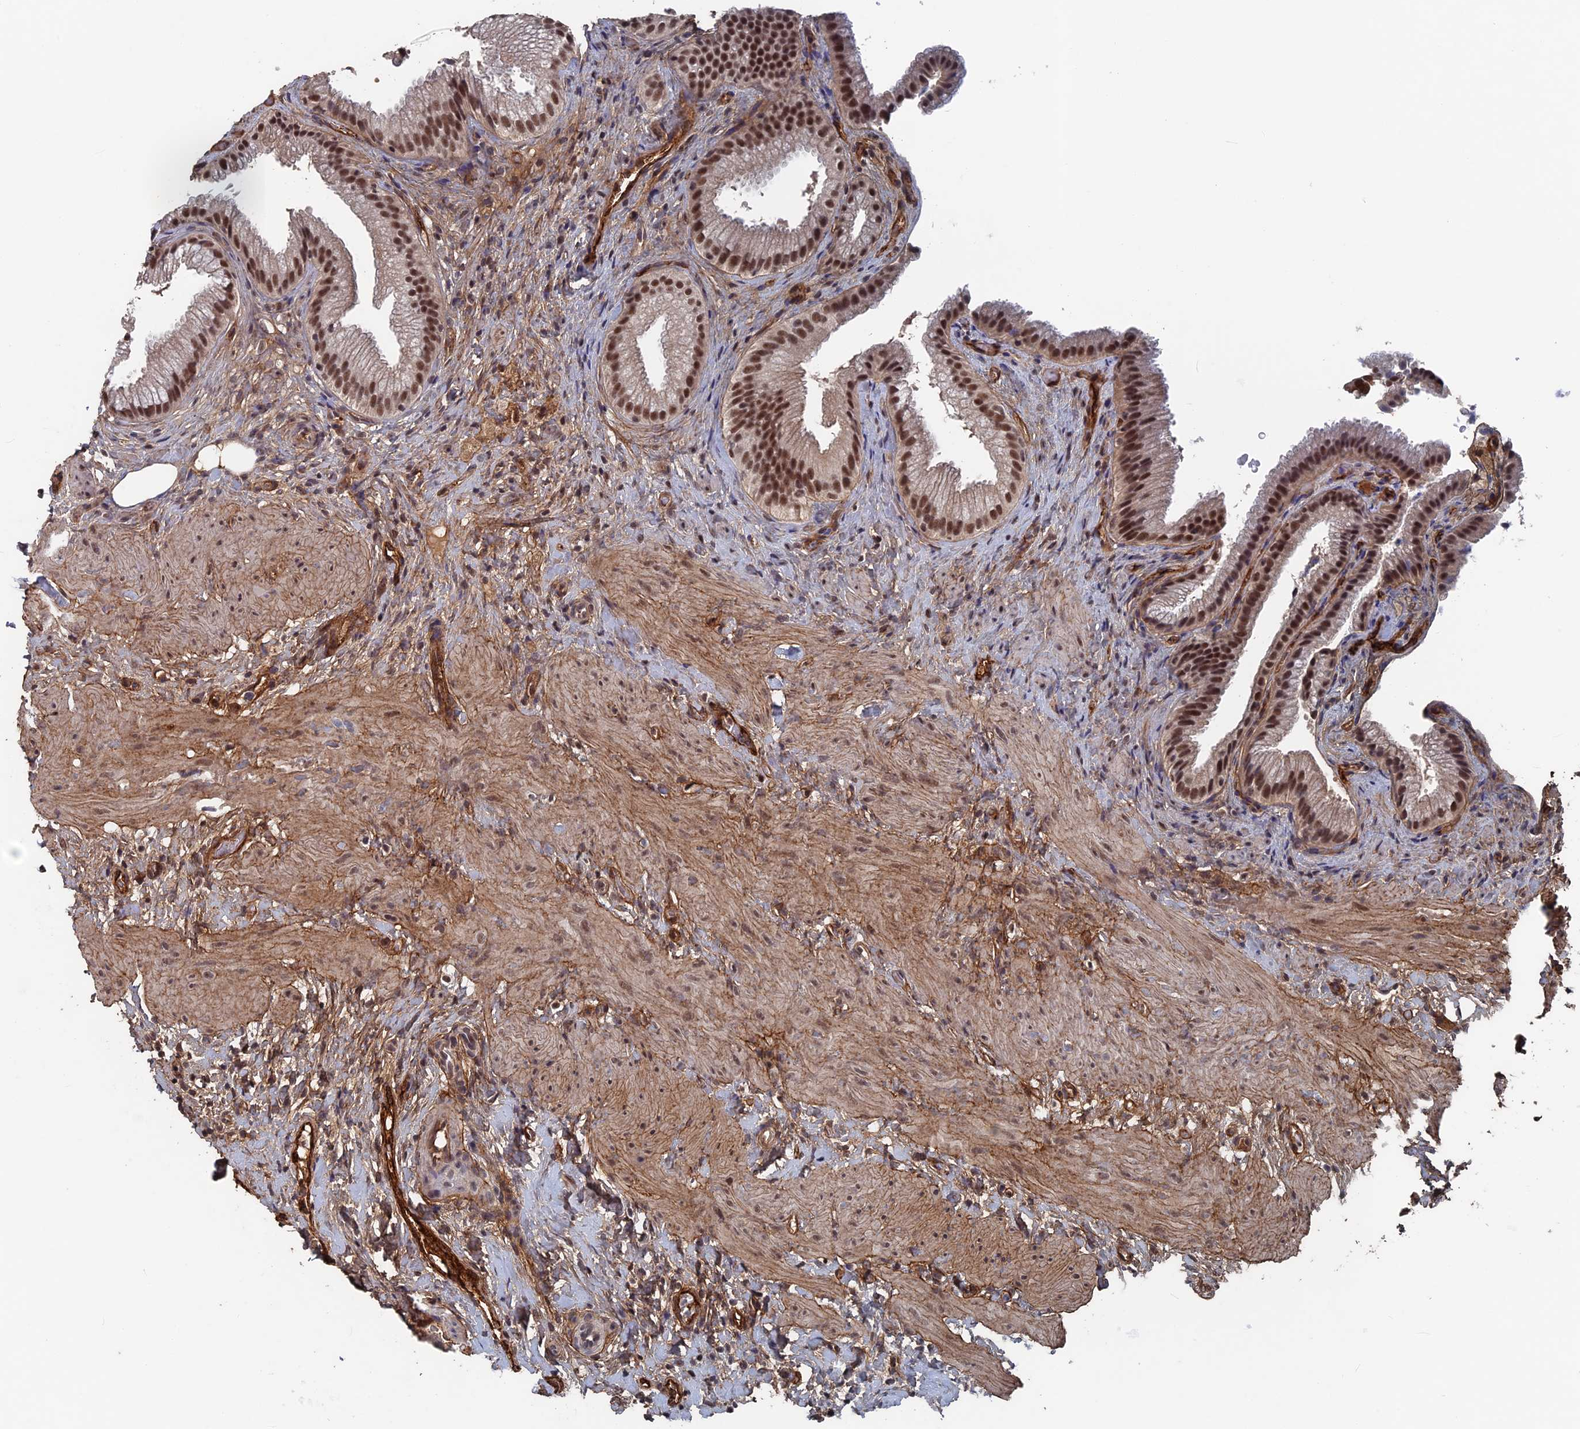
{"staining": {"intensity": "strong", "quantity": ">75%", "location": "nuclear"}, "tissue": "gallbladder", "cell_type": "Glandular cells", "image_type": "normal", "snomed": [{"axis": "morphology", "description": "Normal tissue, NOS"}, {"axis": "topography", "description": "Gallbladder"}], "caption": "A high amount of strong nuclear expression is present in approximately >75% of glandular cells in unremarkable gallbladder.", "gene": "SH3D21", "patient": {"sex": "female", "age": 64}}